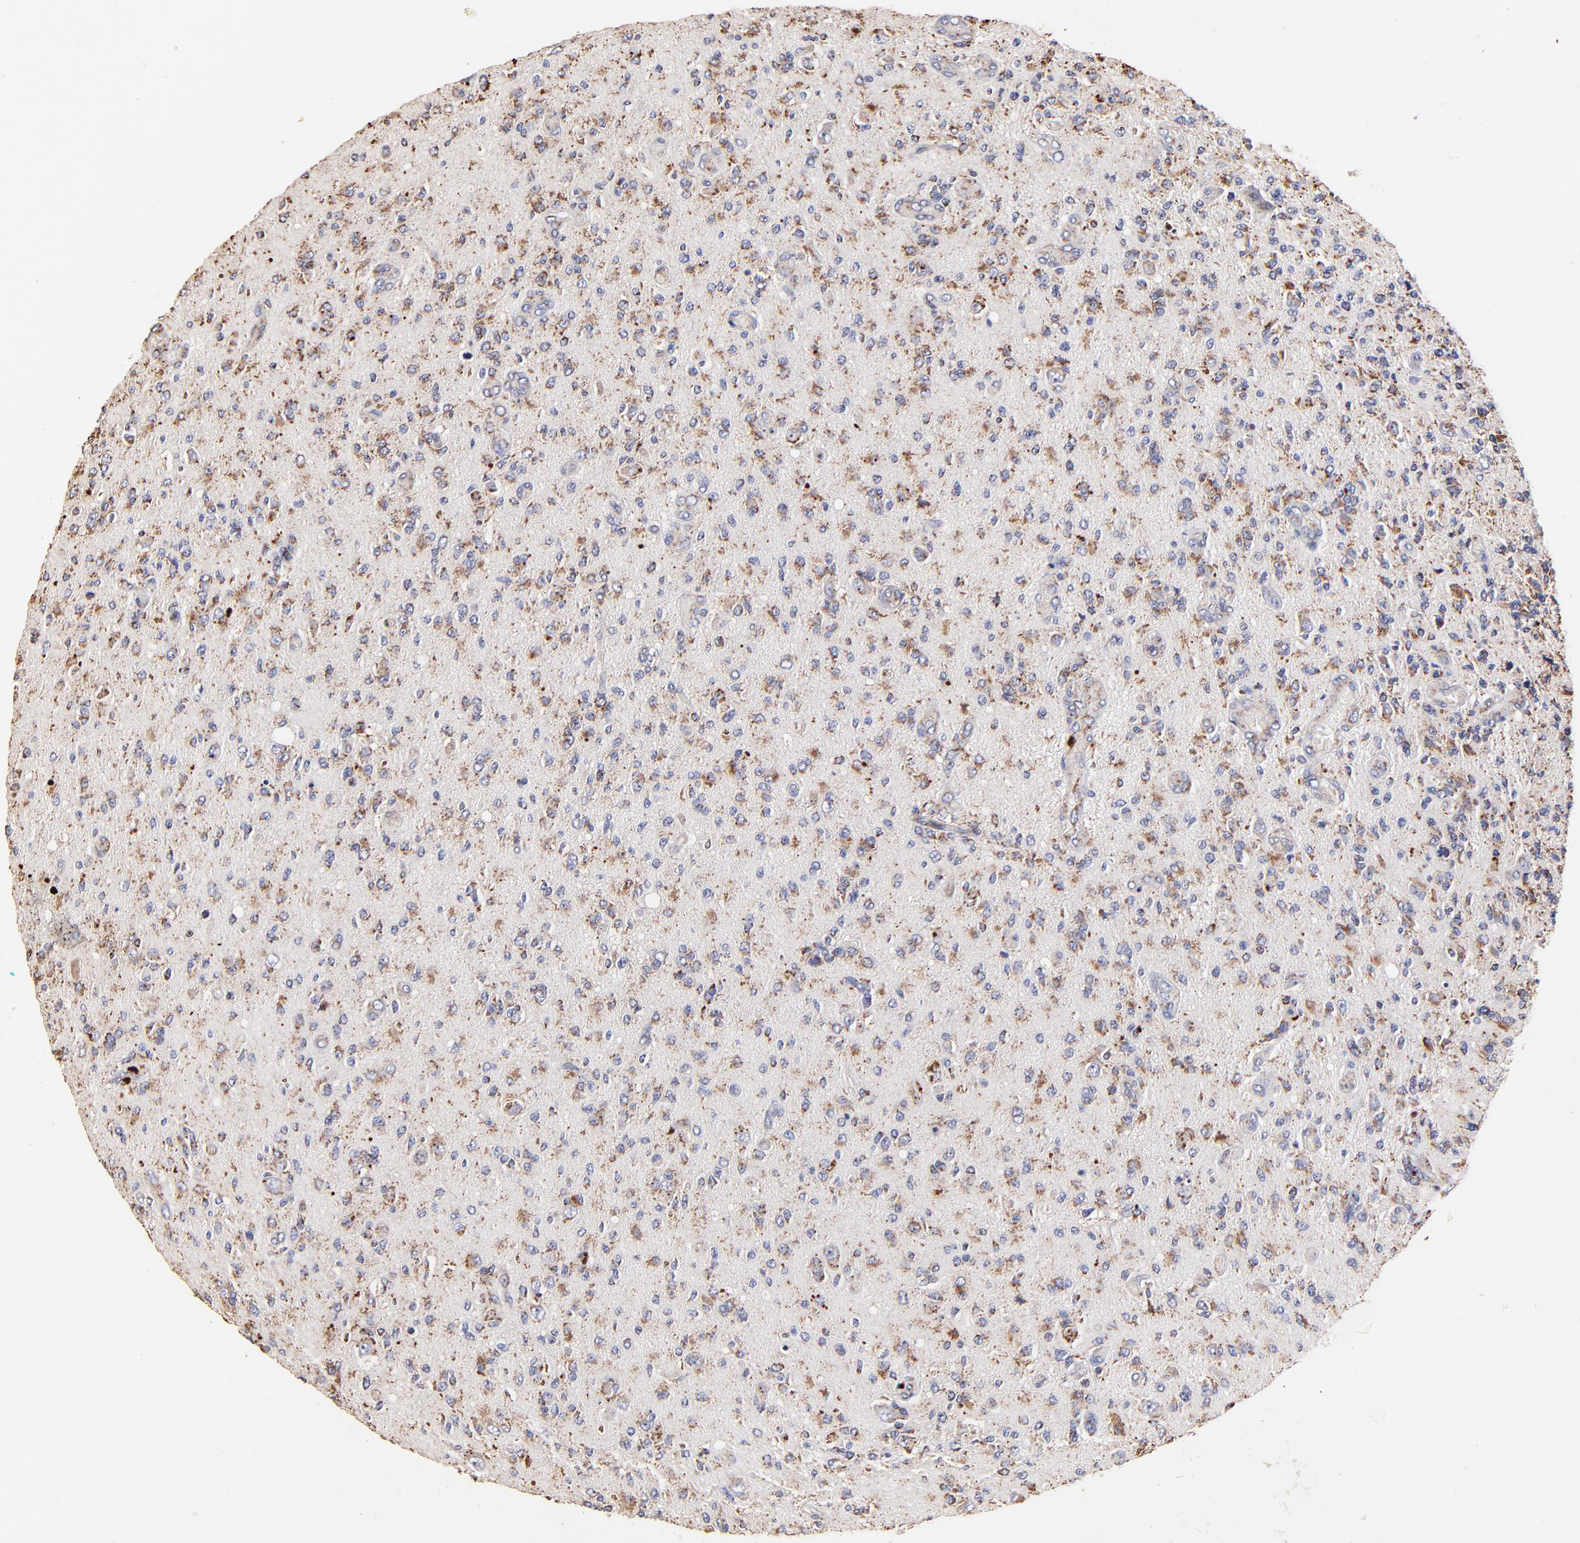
{"staining": {"intensity": "moderate", "quantity": "25%-75%", "location": "cytoplasmic/membranous"}, "tissue": "glioma", "cell_type": "Tumor cells", "image_type": "cancer", "snomed": [{"axis": "morphology", "description": "Glioma, malignant, High grade"}, {"axis": "topography", "description": "Brain"}], "caption": "DAB (3,3'-diaminobenzidine) immunohistochemical staining of human glioma shows moderate cytoplasmic/membranous protein expression in approximately 25%-75% of tumor cells.", "gene": "SSBP1", "patient": {"sex": "male", "age": 36}}